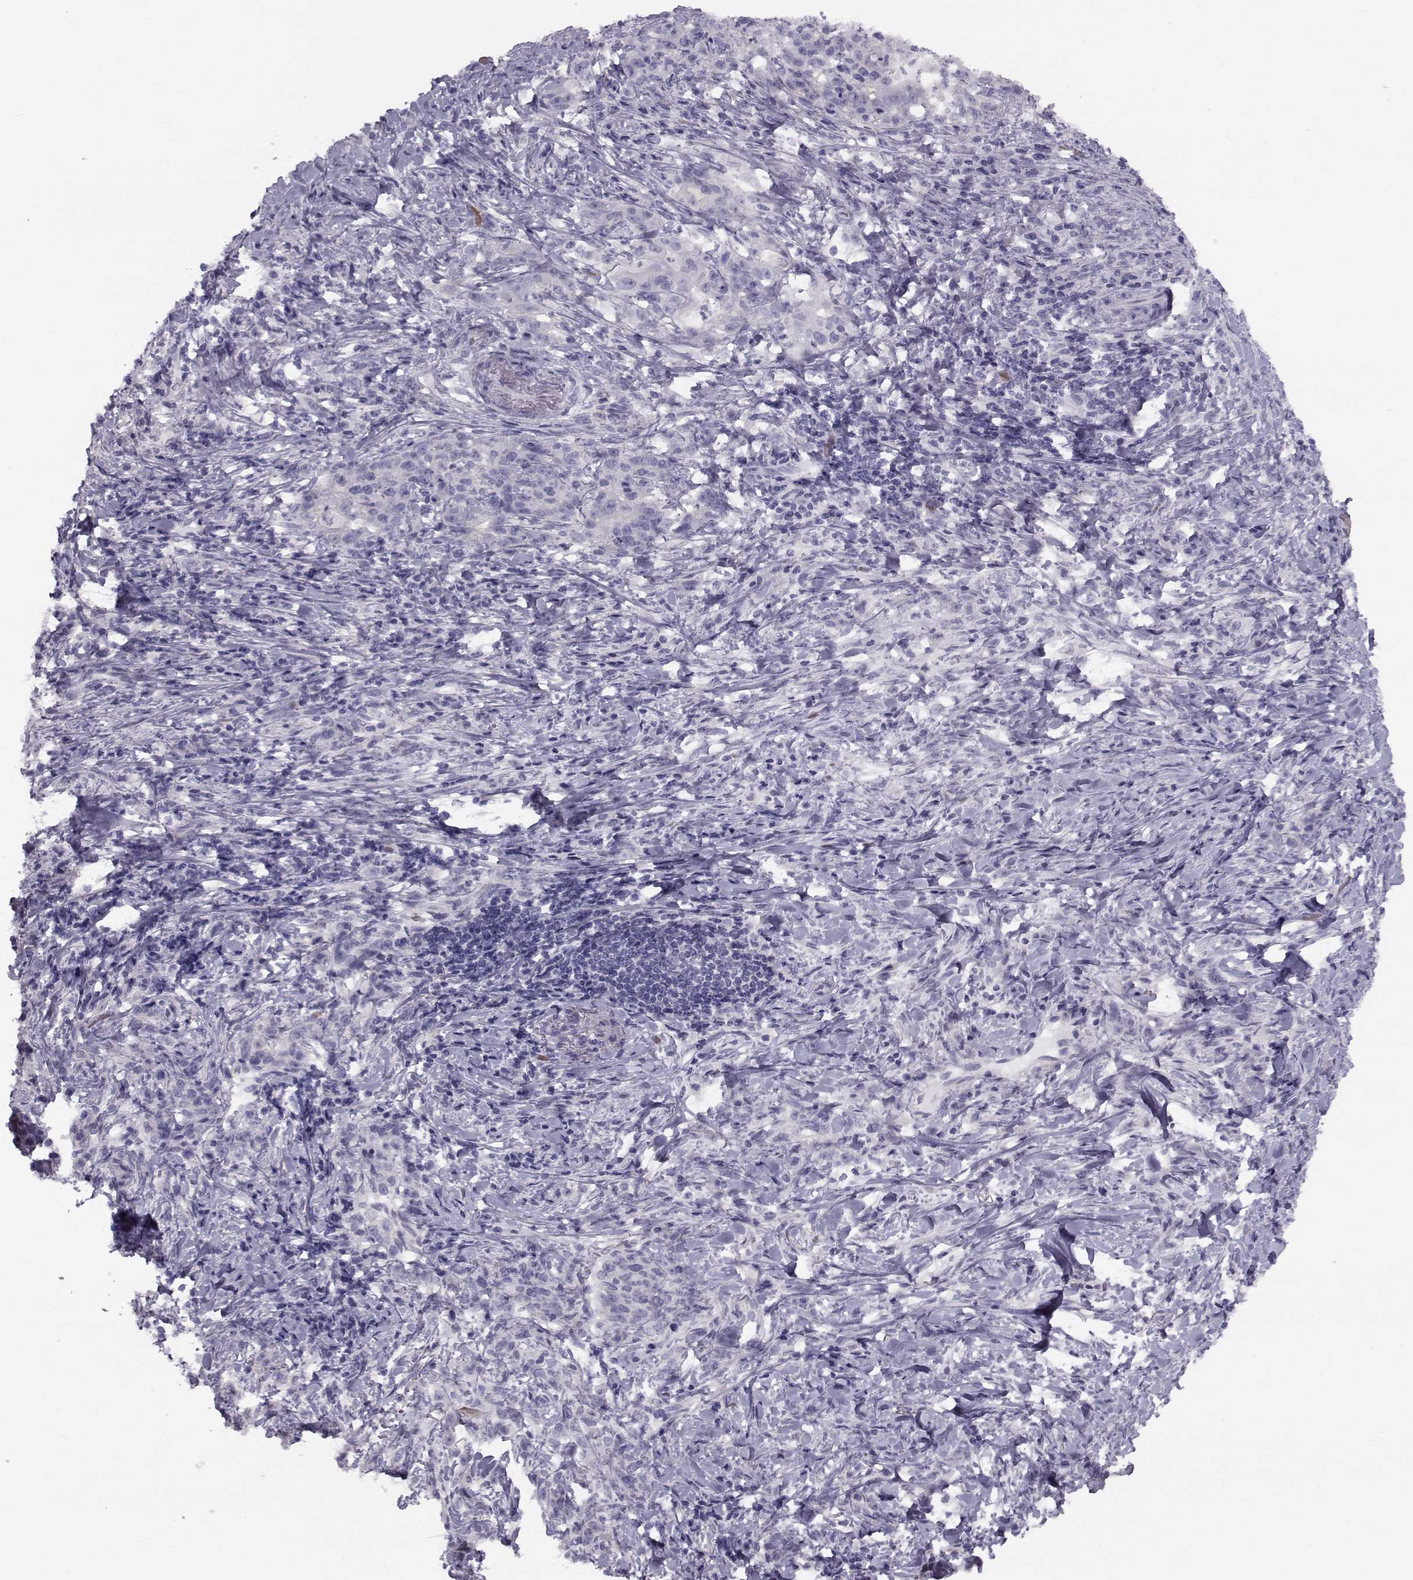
{"staining": {"intensity": "negative", "quantity": "none", "location": "none"}, "tissue": "stomach cancer", "cell_type": "Tumor cells", "image_type": "cancer", "snomed": [{"axis": "morphology", "description": "Adenocarcinoma, NOS"}, {"axis": "topography", "description": "Stomach, lower"}], "caption": "Immunohistochemistry (IHC) photomicrograph of neoplastic tissue: human stomach cancer stained with DAB shows no significant protein positivity in tumor cells.", "gene": "GARIN3", "patient": {"sex": "male", "age": 88}}